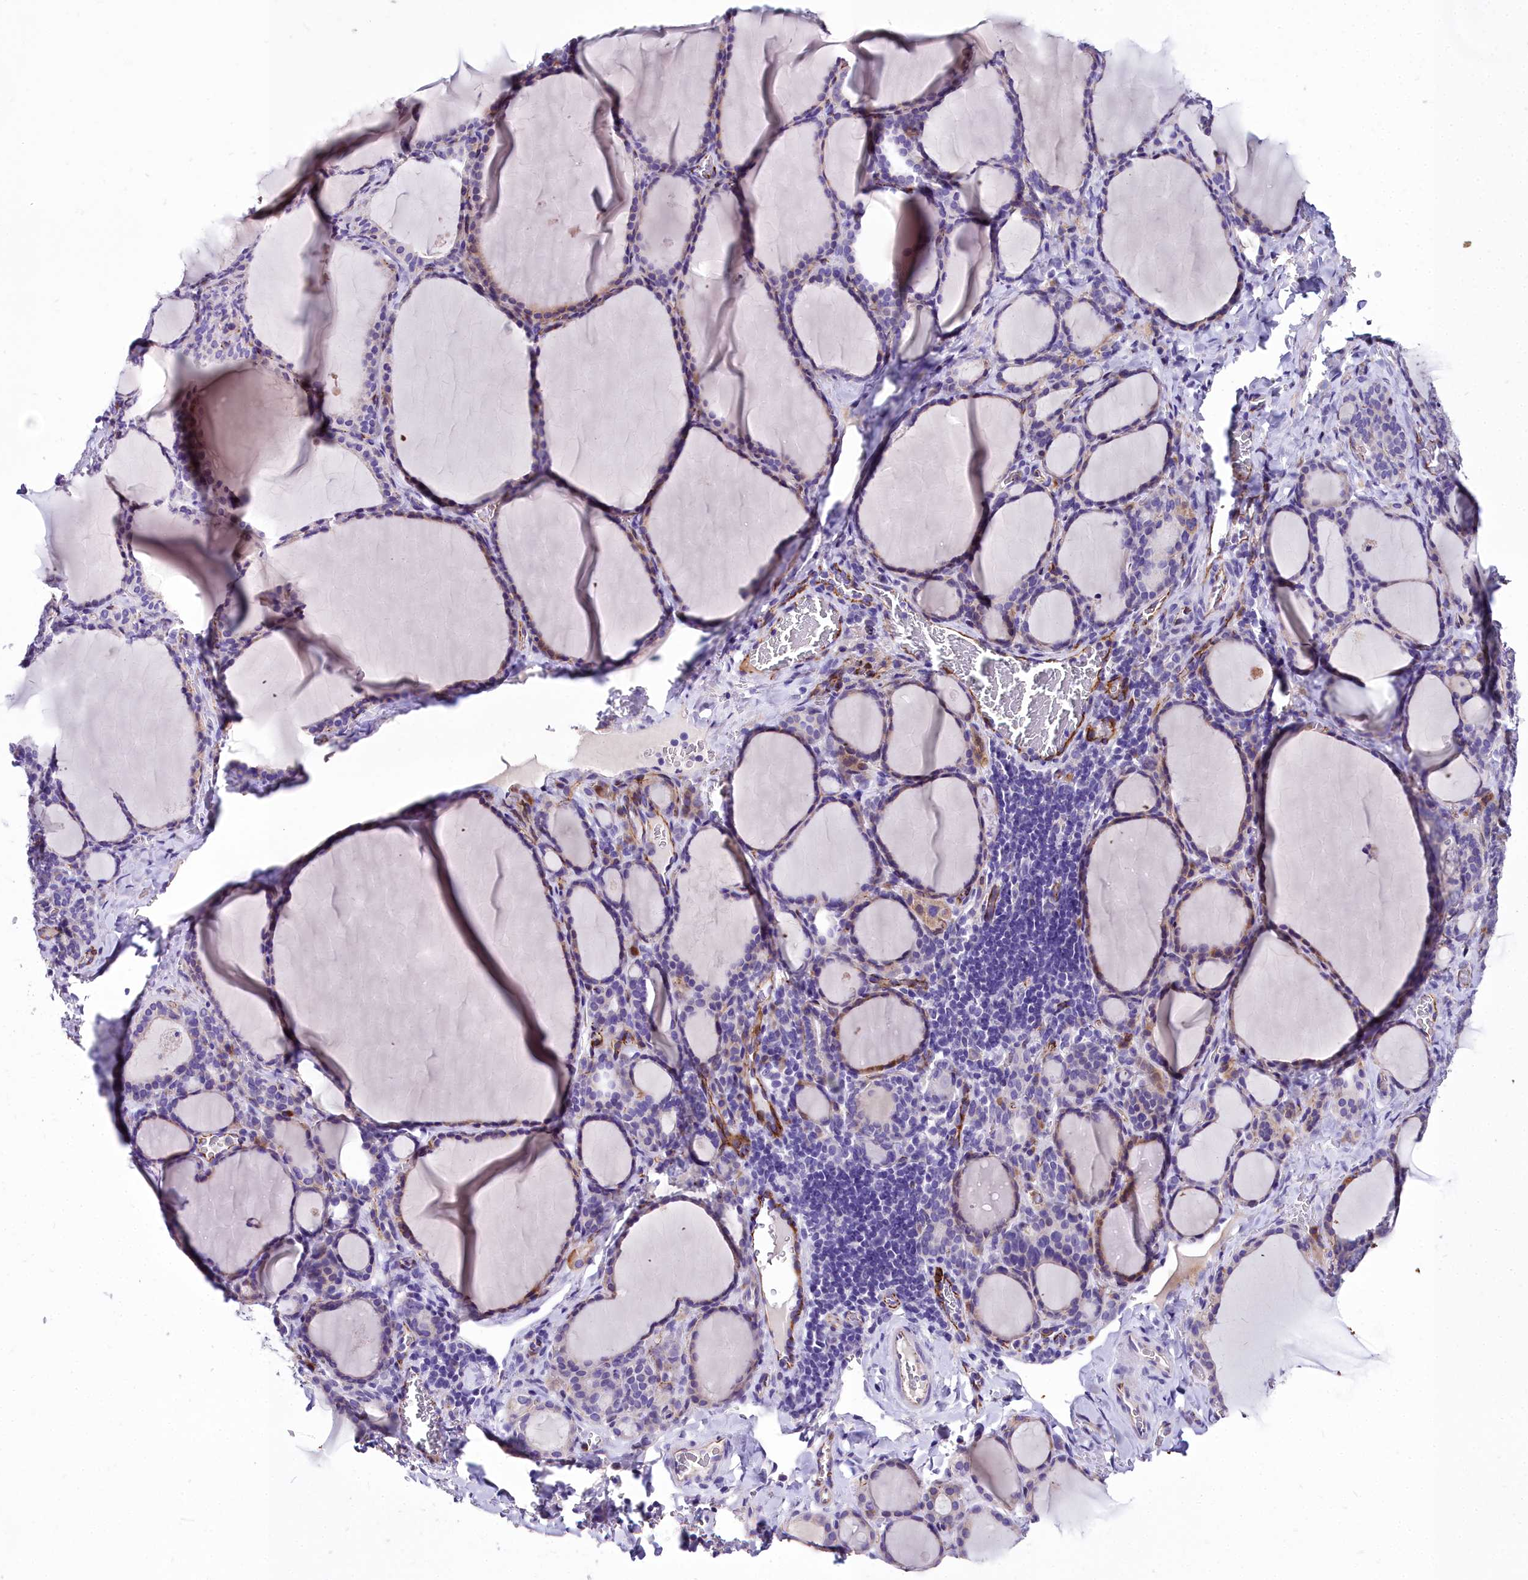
{"staining": {"intensity": "weak", "quantity": "<25%", "location": "cytoplasmic/membranous"}, "tissue": "thyroid gland", "cell_type": "Glandular cells", "image_type": "normal", "snomed": [{"axis": "morphology", "description": "Normal tissue, NOS"}, {"axis": "topography", "description": "Thyroid gland"}], "caption": "Immunohistochemical staining of unremarkable thyroid gland reveals no significant expression in glandular cells. (DAB (3,3'-diaminobenzidine) immunohistochemistry (IHC) with hematoxylin counter stain).", "gene": "MS4A18", "patient": {"sex": "female", "age": 39}}